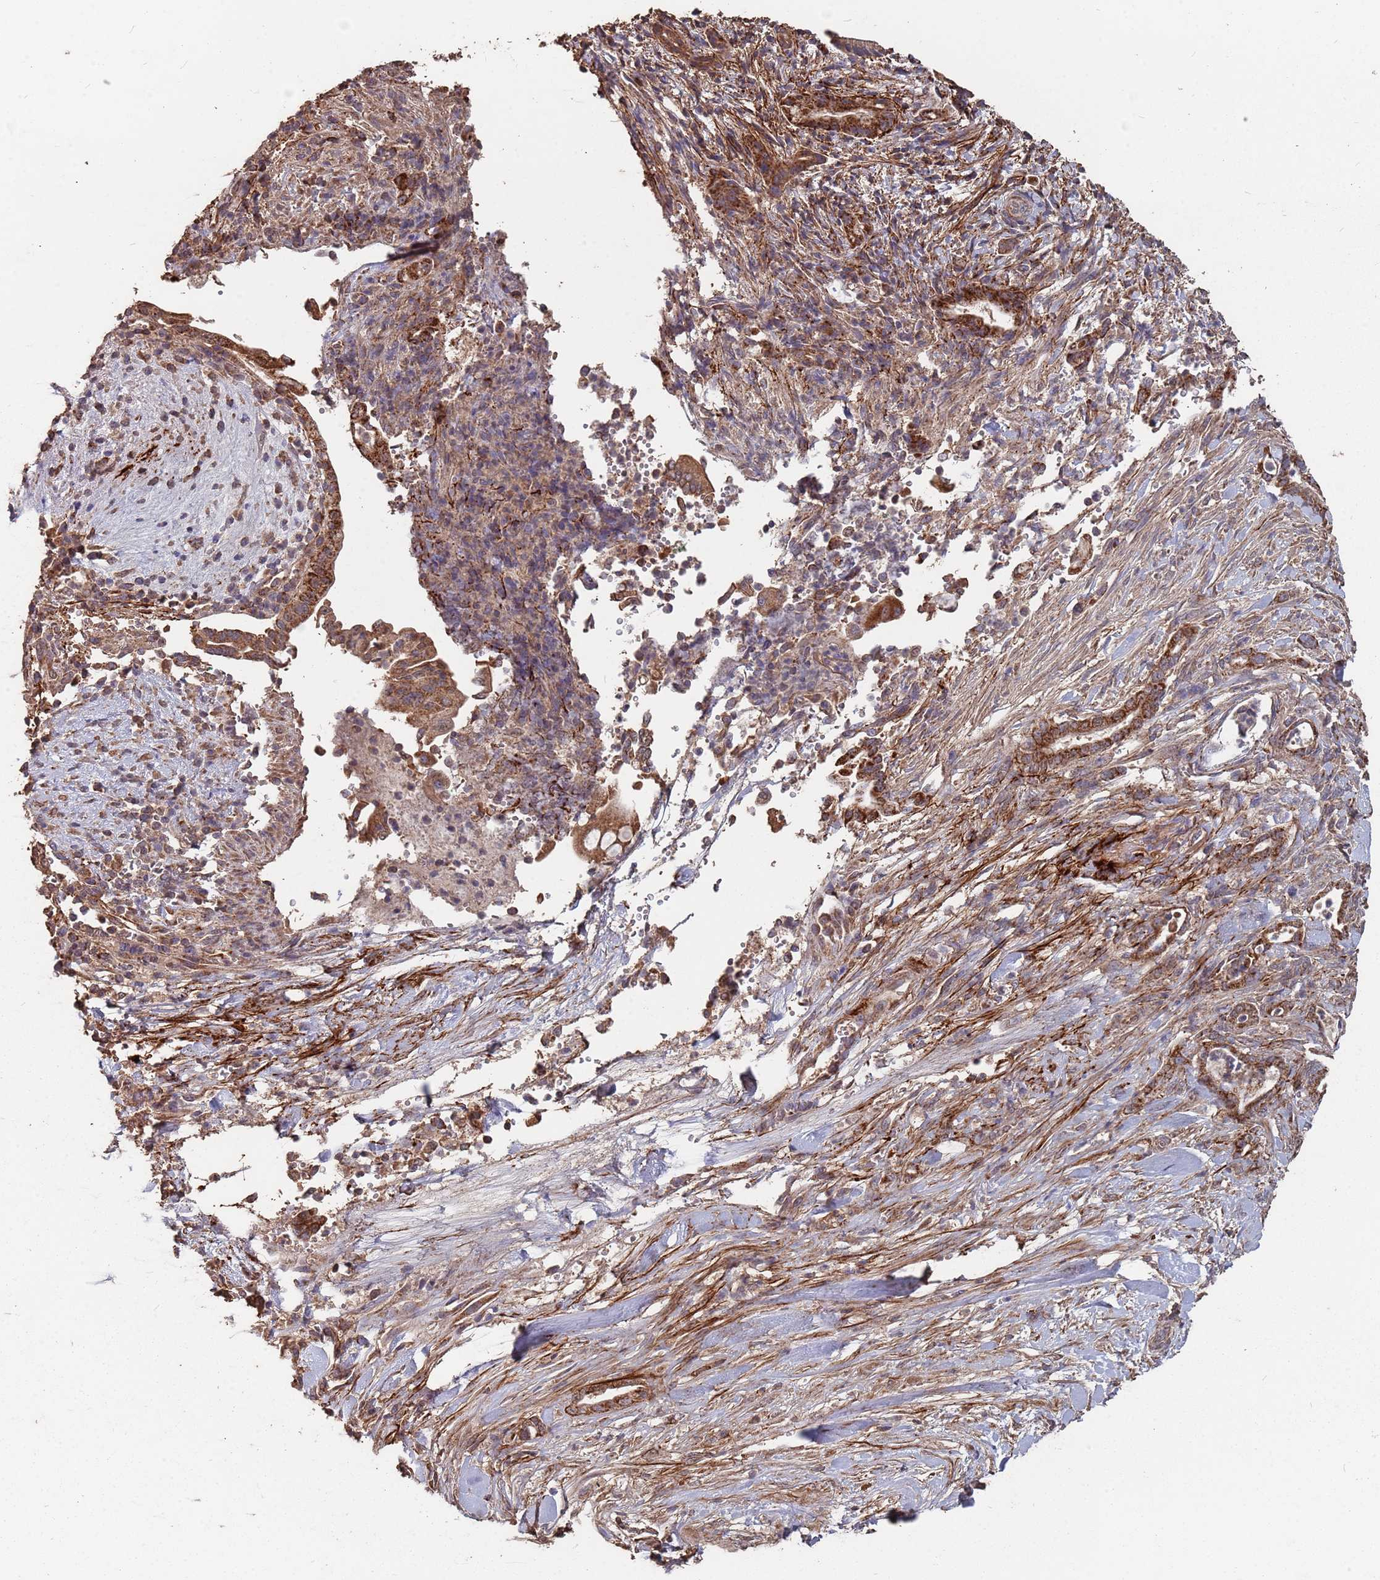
{"staining": {"intensity": "strong", "quantity": ">75%", "location": "cytoplasmic/membranous"}, "tissue": "pancreatic cancer", "cell_type": "Tumor cells", "image_type": "cancer", "snomed": [{"axis": "morphology", "description": "Normal tissue, NOS"}, {"axis": "morphology", "description": "Adenocarcinoma, NOS"}, {"axis": "topography", "description": "Pancreas"}], "caption": "Pancreatic cancer stained for a protein displays strong cytoplasmic/membranous positivity in tumor cells.", "gene": "PRORP", "patient": {"sex": "female", "age": 55}}